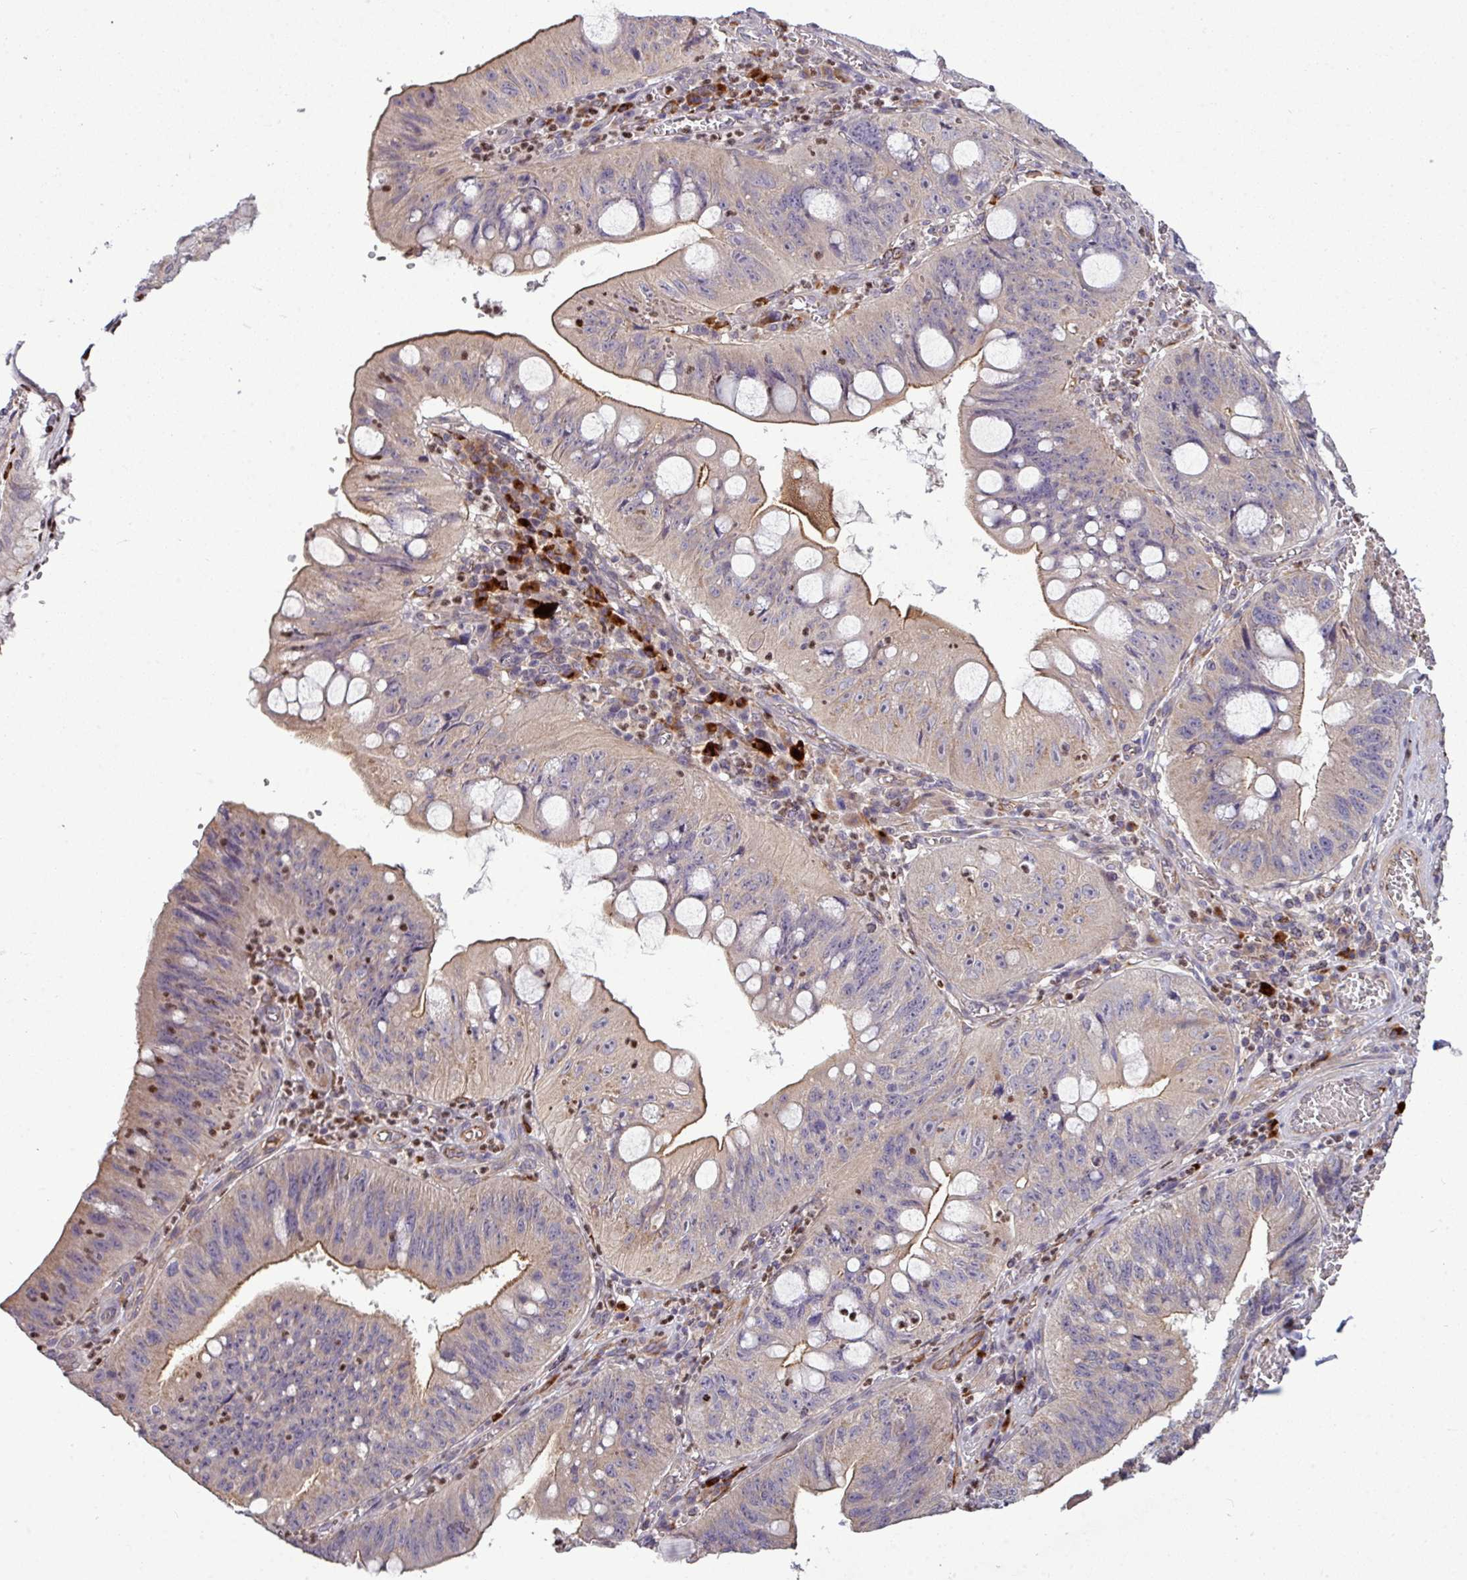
{"staining": {"intensity": "moderate", "quantity": "25%-75%", "location": "cytoplasmic/membranous"}, "tissue": "stomach cancer", "cell_type": "Tumor cells", "image_type": "cancer", "snomed": [{"axis": "morphology", "description": "Adenocarcinoma, NOS"}, {"axis": "topography", "description": "Stomach"}], "caption": "Immunohistochemical staining of human stomach cancer reveals medium levels of moderate cytoplasmic/membranous positivity in approximately 25%-75% of tumor cells.", "gene": "PAPLN", "patient": {"sex": "male", "age": 59}}